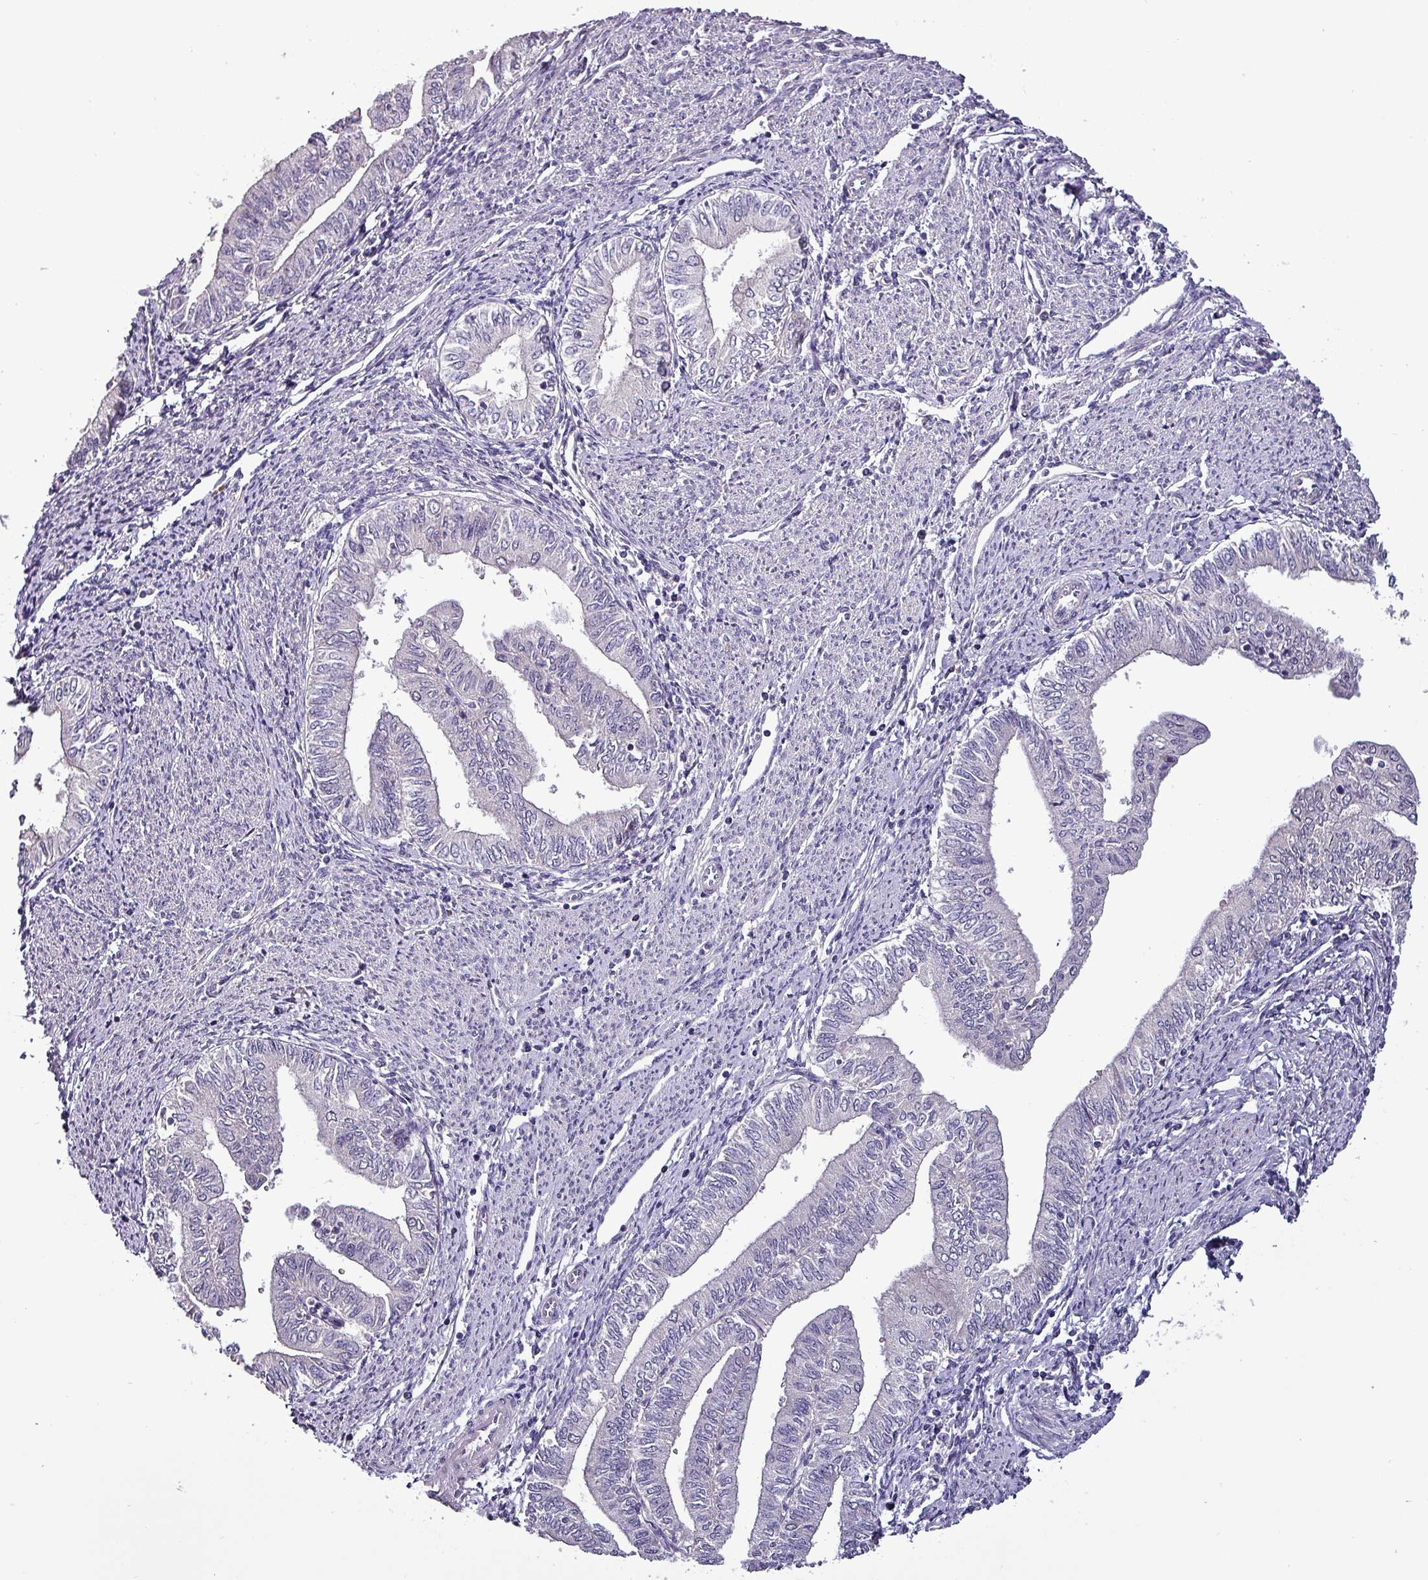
{"staining": {"intensity": "negative", "quantity": "none", "location": "none"}, "tissue": "endometrial cancer", "cell_type": "Tumor cells", "image_type": "cancer", "snomed": [{"axis": "morphology", "description": "Adenocarcinoma, NOS"}, {"axis": "topography", "description": "Endometrium"}], "caption": "This is a photomicrograph of IHC staining of adenocarcinoma (endometrial), which shows no expression in tumor cells.", "gene": "GRAPL", "patient": {"sex": "female", "age": 66}}